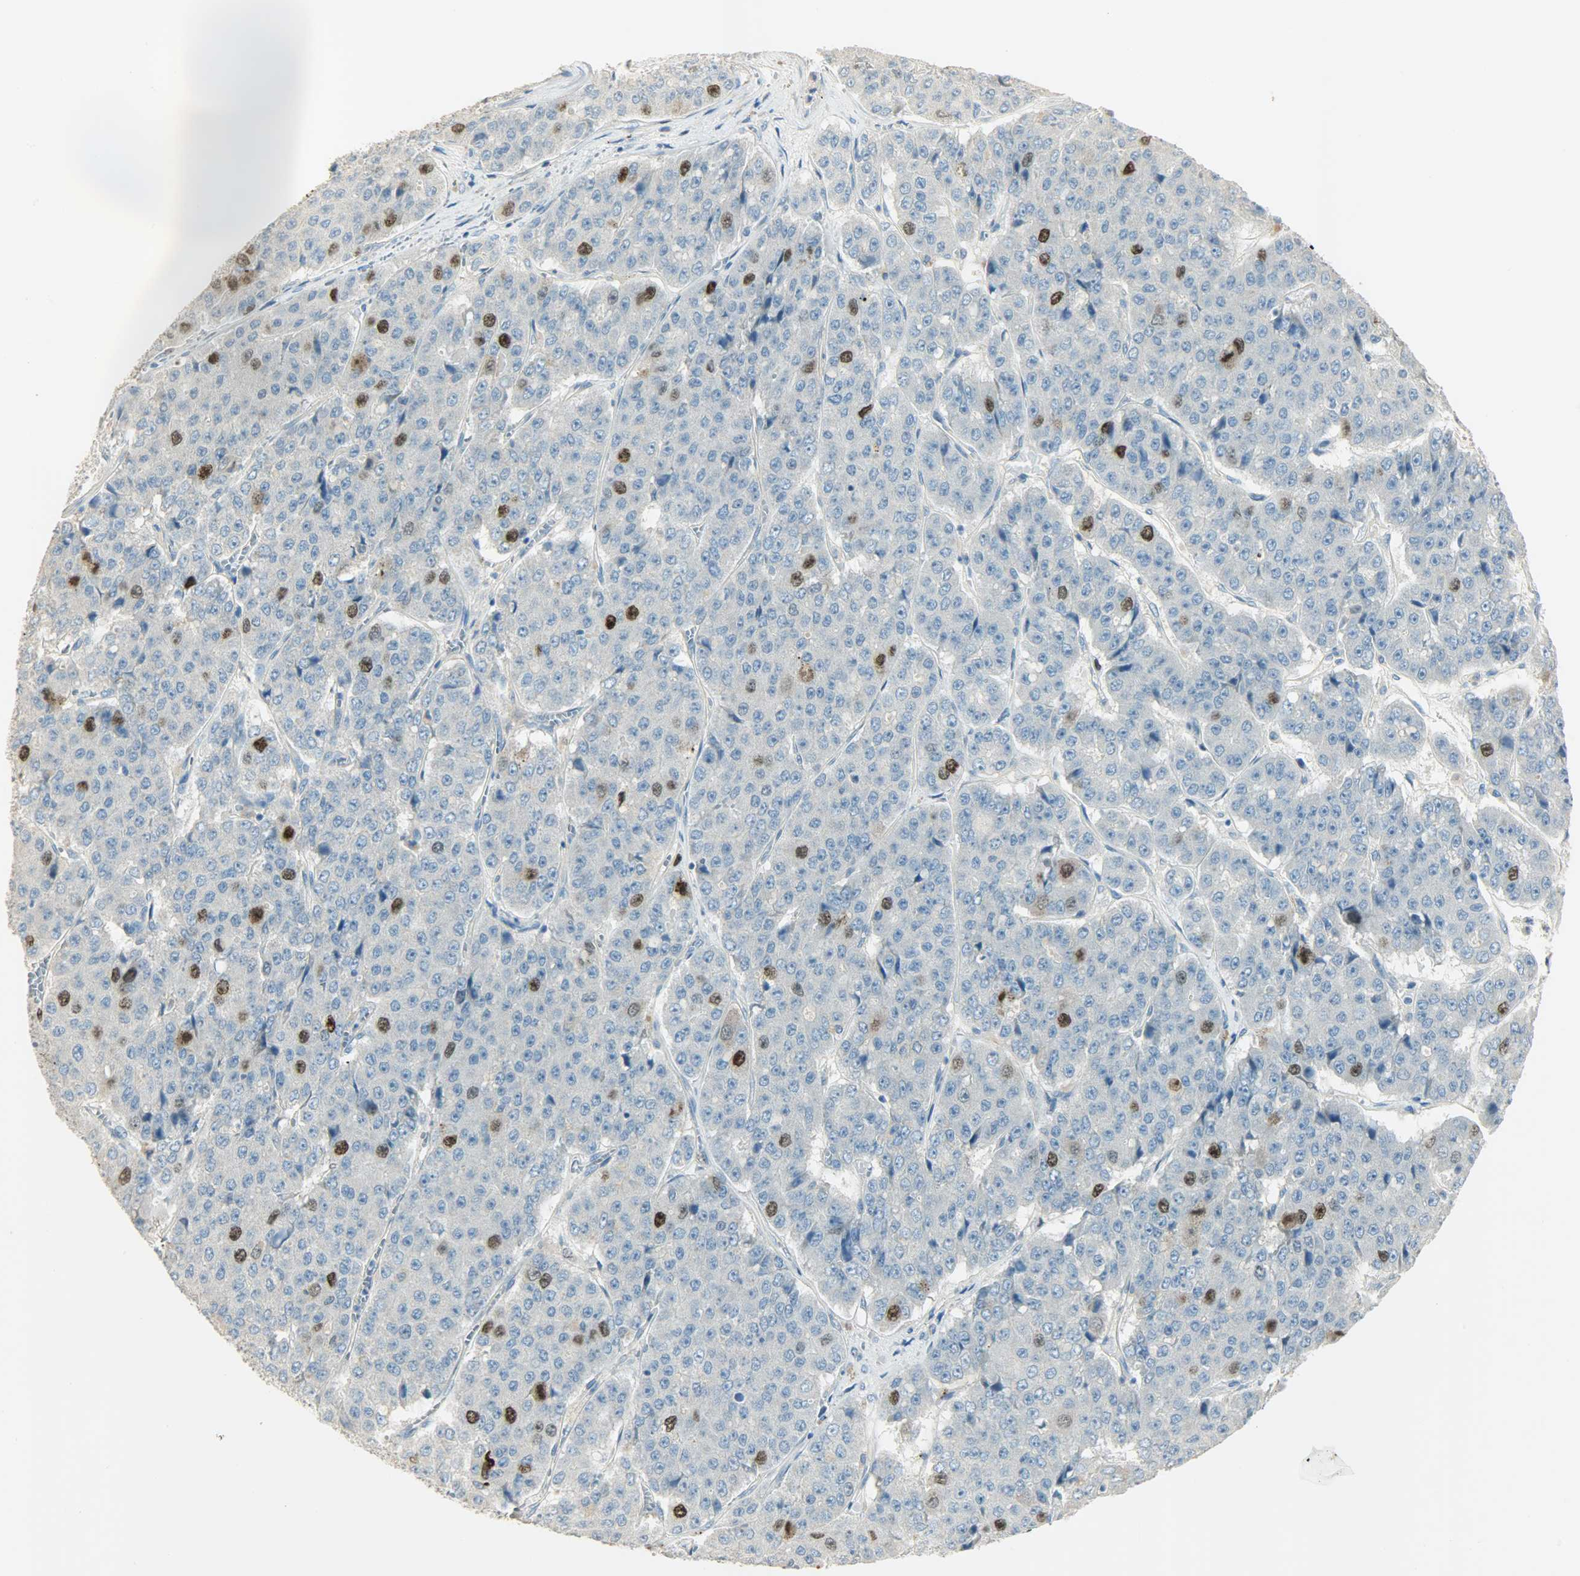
{"staining": {"intensity": "strong", "quantity": "<25%", "location": "cytoplasmic/membranous,nuclear"}, "tissue": "pancreatic cancer", "cell_type": "Tumor cells", "image_type": "cancer", "snomed": [{"axis": "morphology", "description": "Adenocarcinoma, NOS"}, {"axis": "topography", "description": "Pancreas"}], "caption": "Strong cytoplasmic/membranous and nuclear positivity for a protein is present in approximately <25% of tumor cells of pancreatic cancer using immunohistochemistry (IHC).", "gene": "TPX2", "patient": {"sex": "male", "age": 50}}